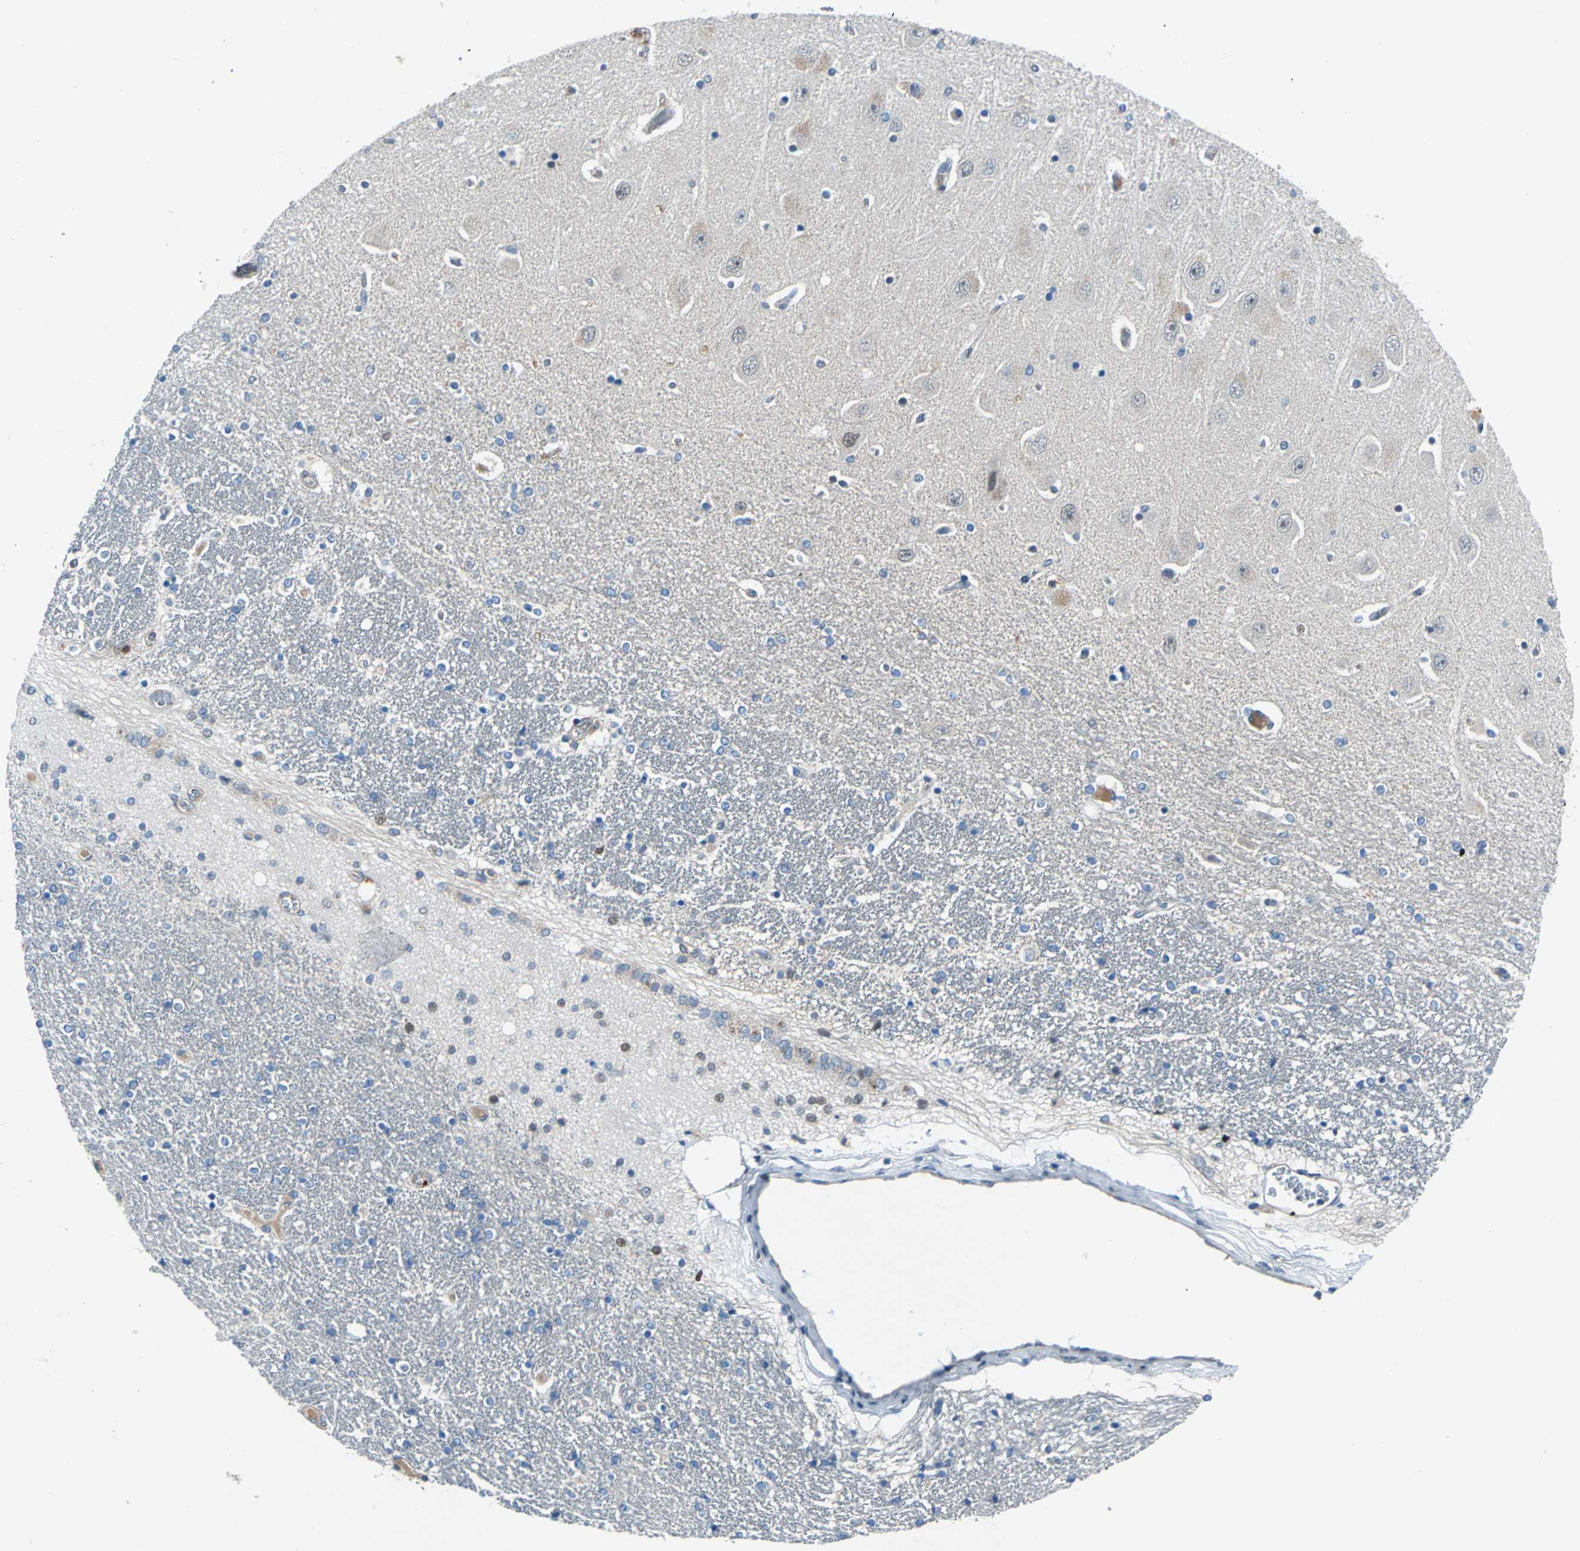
{"staining": {"intensity": "moderate", "quantity": "<25%", "location": "cytoplasmic/membranous"}, "tissue": "hippocampus", "cell_type": "Glial cells", "image_type": "normal", "snomed": [{"axis": "morphology", "description": "Normal tissue, NOS"}, {"axis": "topography", "description": "Hippocampus"}], "caption": "Moderate cytoplasmic/membranous staining for a protein is identified in approximately <25% of glial cells of normal hippocampus using immunohistochemistry.", "gene": "SELP", "patient": {"sex": "female", "age": 54}}